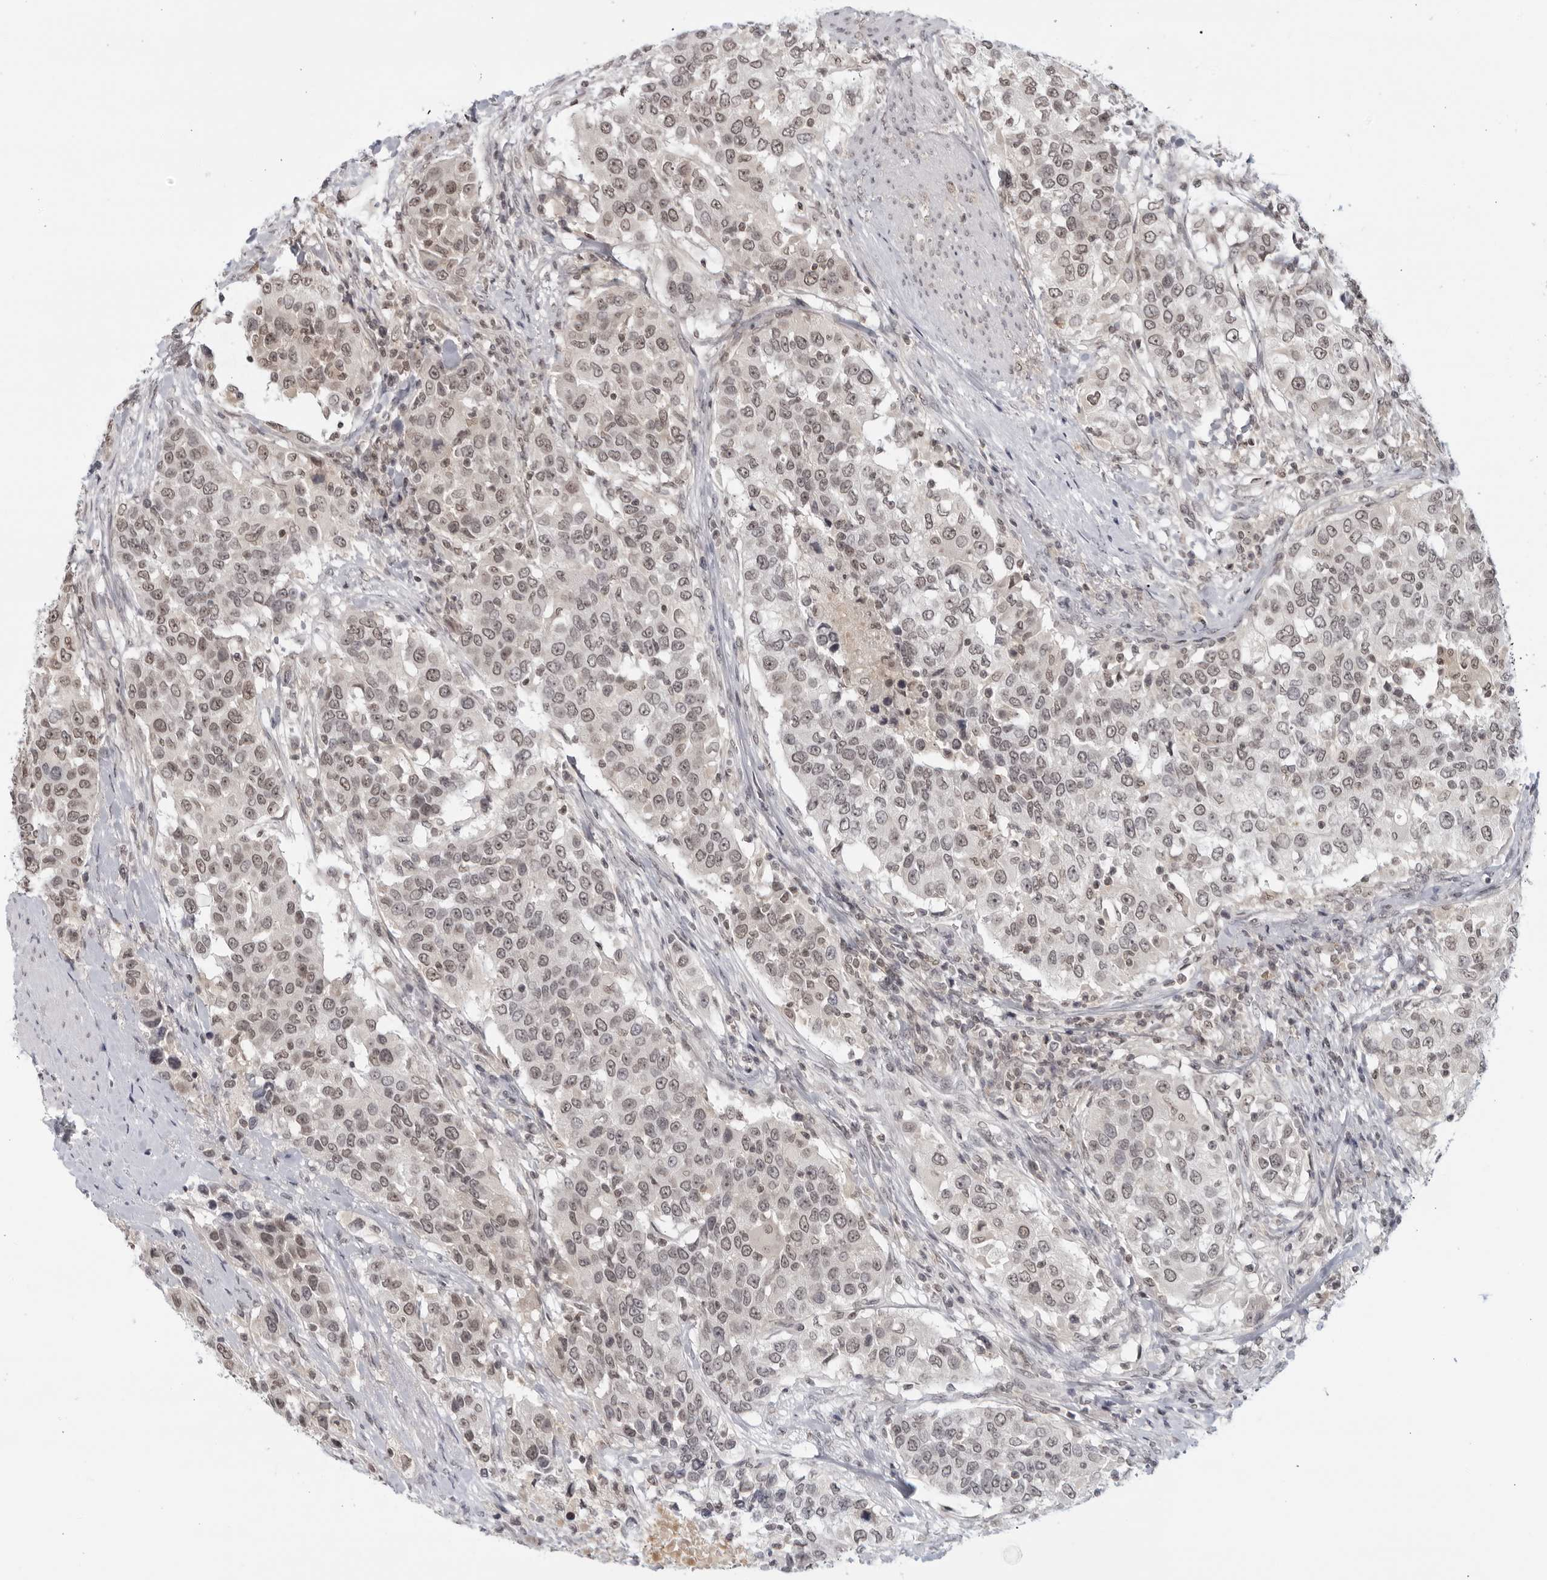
{"staining": {"intensity": "weak", "quantity": "25%-75%", "location": "nuclear"}, "tissue": "urothelial cancer", "cell_type": "Tumor cells", "image_type": "cancer", "snomed": [{"axis": "morphology", "description": "Urothelial carcinoma, High grade"}, {"axis": "topography", "description": "Urinary bladder"}], "caption": "Urothelial cancer tissue exhibits weak nuclear staining in about 25%-75% of tumor cells", "gene": "CC2D1B", "patient": {"sex": "female", "age": 80}}